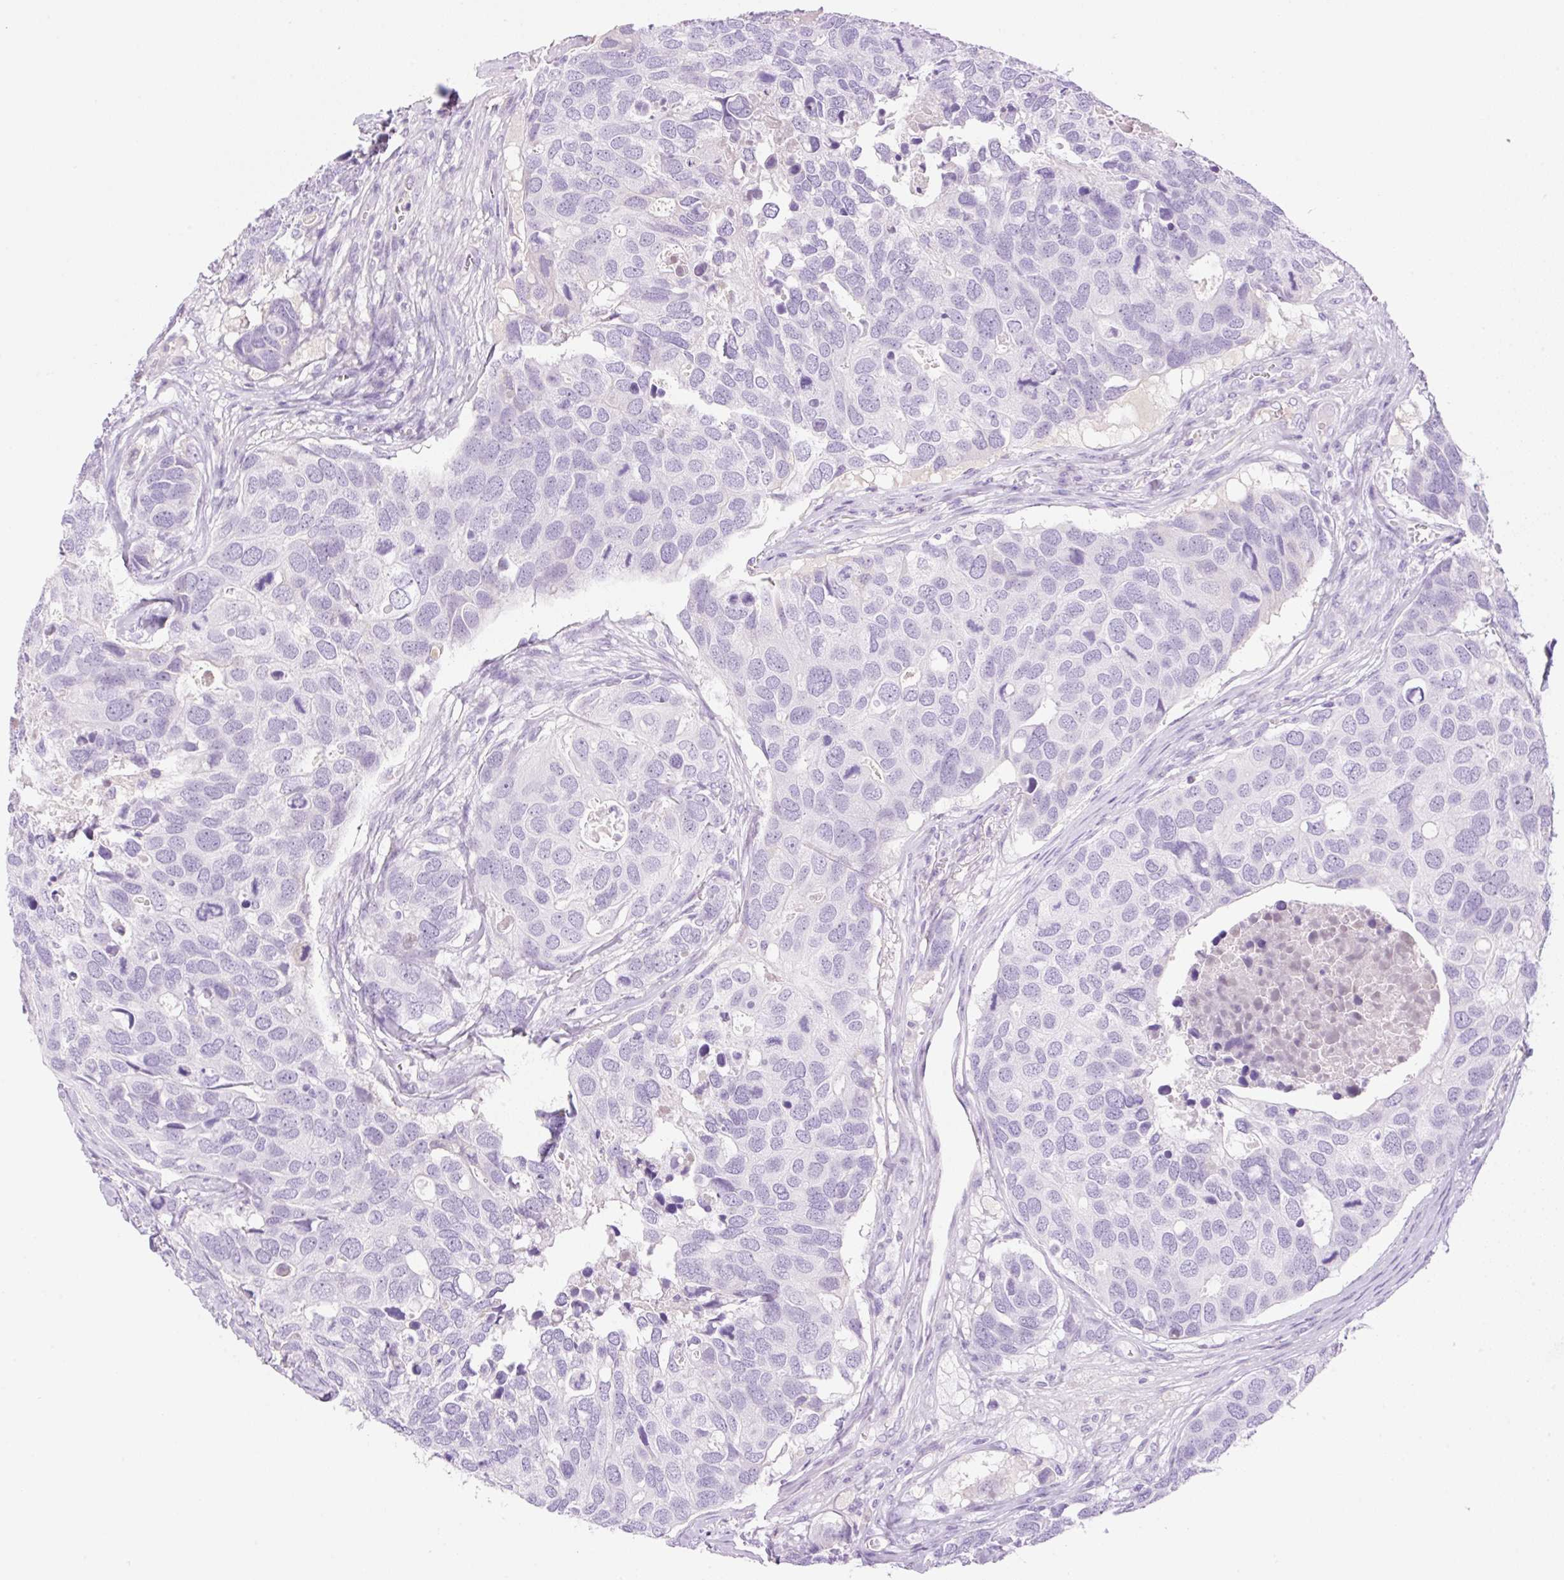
{"staining": {"intensity": "negative", "quantity": "none", "location": "none"}, "tissue": "breast cancer", "cell_type": "Tumor cells", "image_type": "cancer", "snomed": [{"axis": "morphology", "description": "Duct carcinoma"}, {"axis": "topography", "description": "Breast"}], "caption": "An immunohistochemistry image of breast cancer is shown. There is no staining in tumor cells of breast cancer.", "gene": "PALM3", "patient": {"sex": "female", "age": 83}}